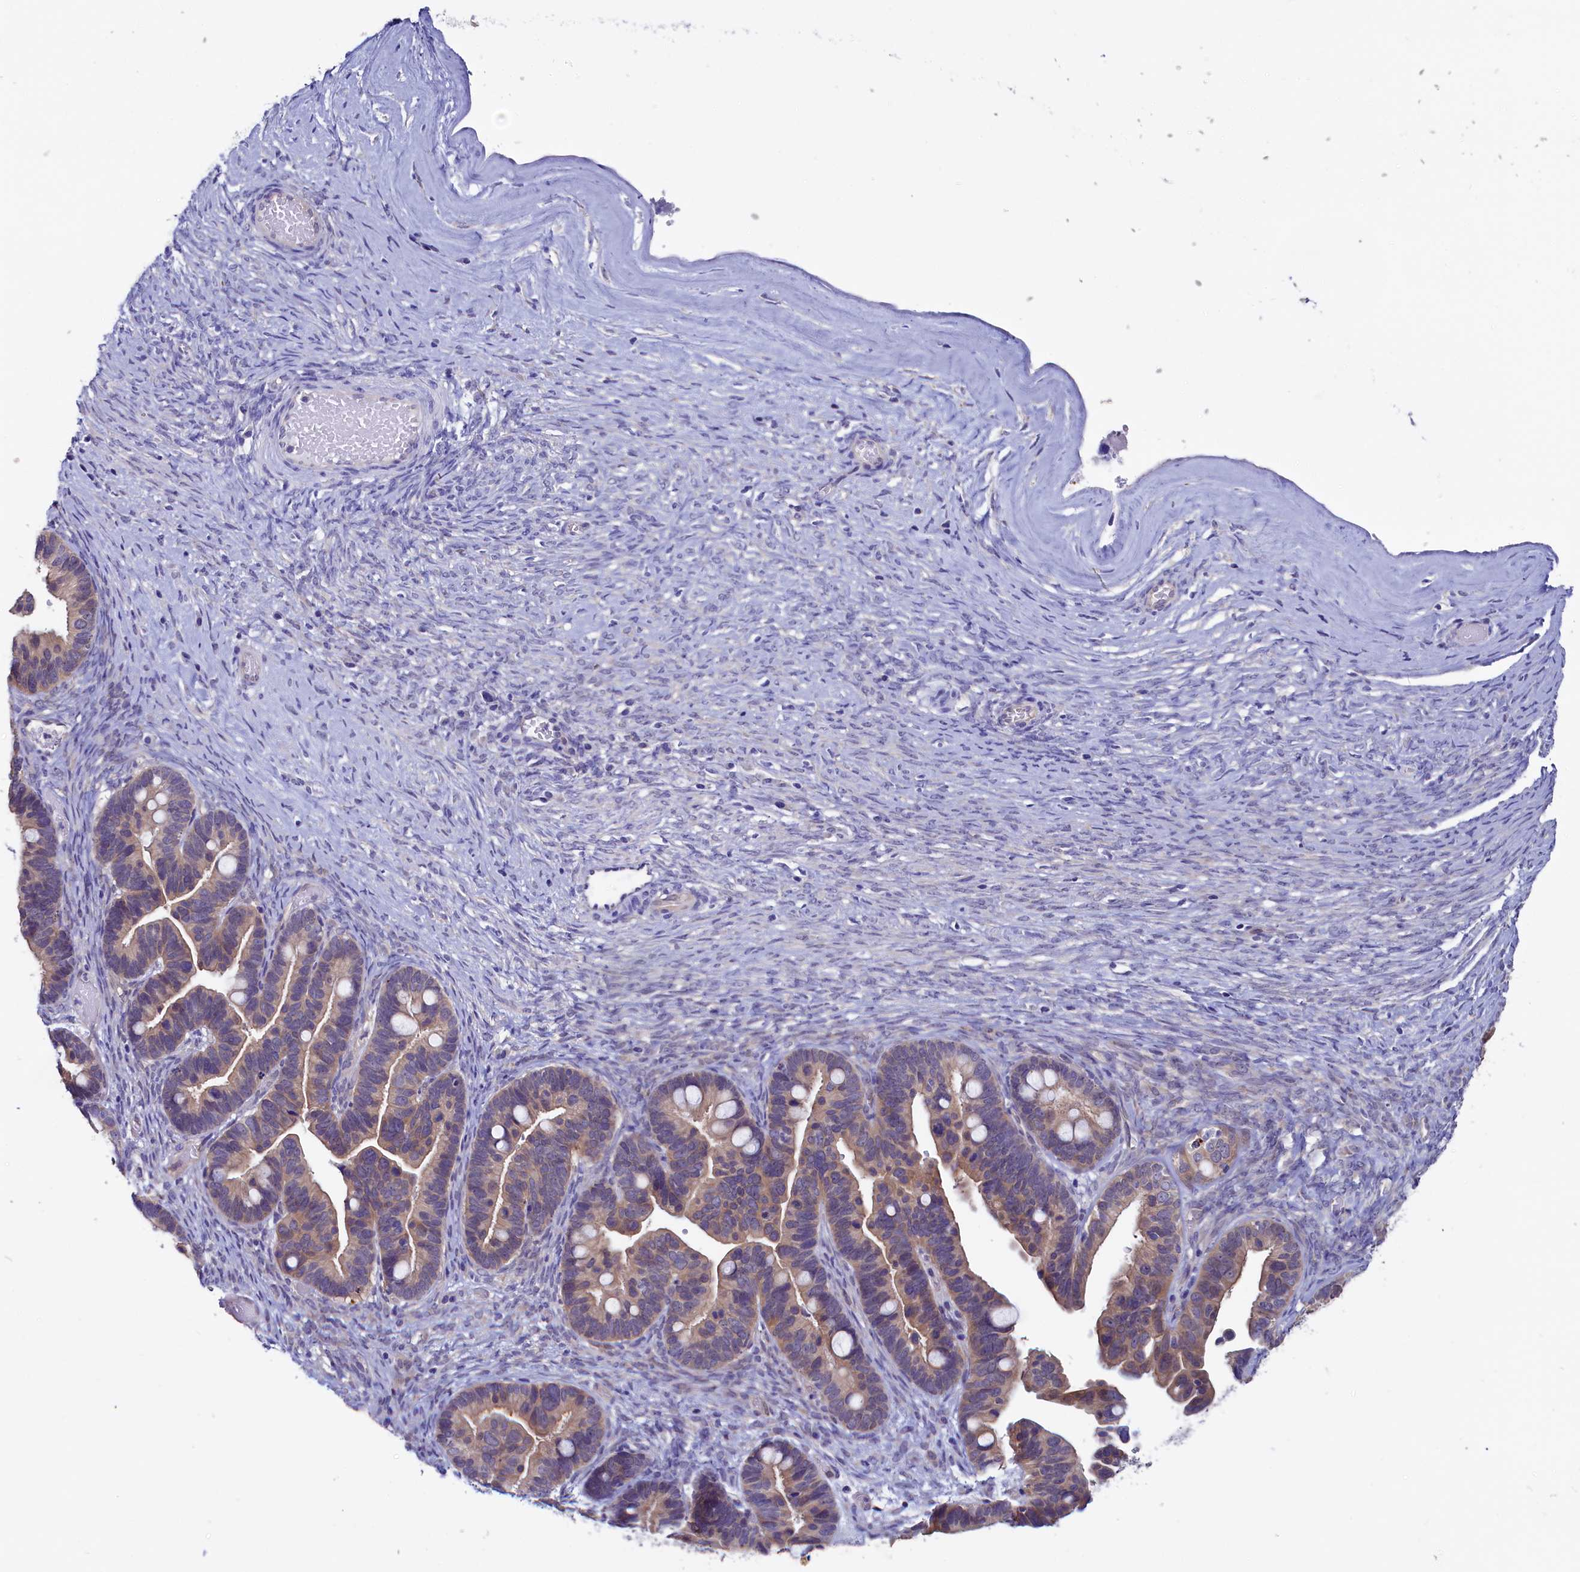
{"staining": {"intensity": "weak", "quantity": ">75%", "location": "cytoplasmic/membranous"}, "tissue": "ovarian cancer", "cell_type": "Tumor cells", "image_type": "cancer", "snomed": [{"axis": "morphology", "description": "Cystadenocarcinoma, serous, NOS"}, {"axis": "topography", "description": "Ovary"}], "caption": "Immunohistochemical staining of ovarian serous cystadenocarcinoma reveals low levels of weak cytoplasmic/membranous expression in approximately >75% of tumor cells.", "gene": "CIAPIN1", "patient": {"sex": "female", "age": 56}}